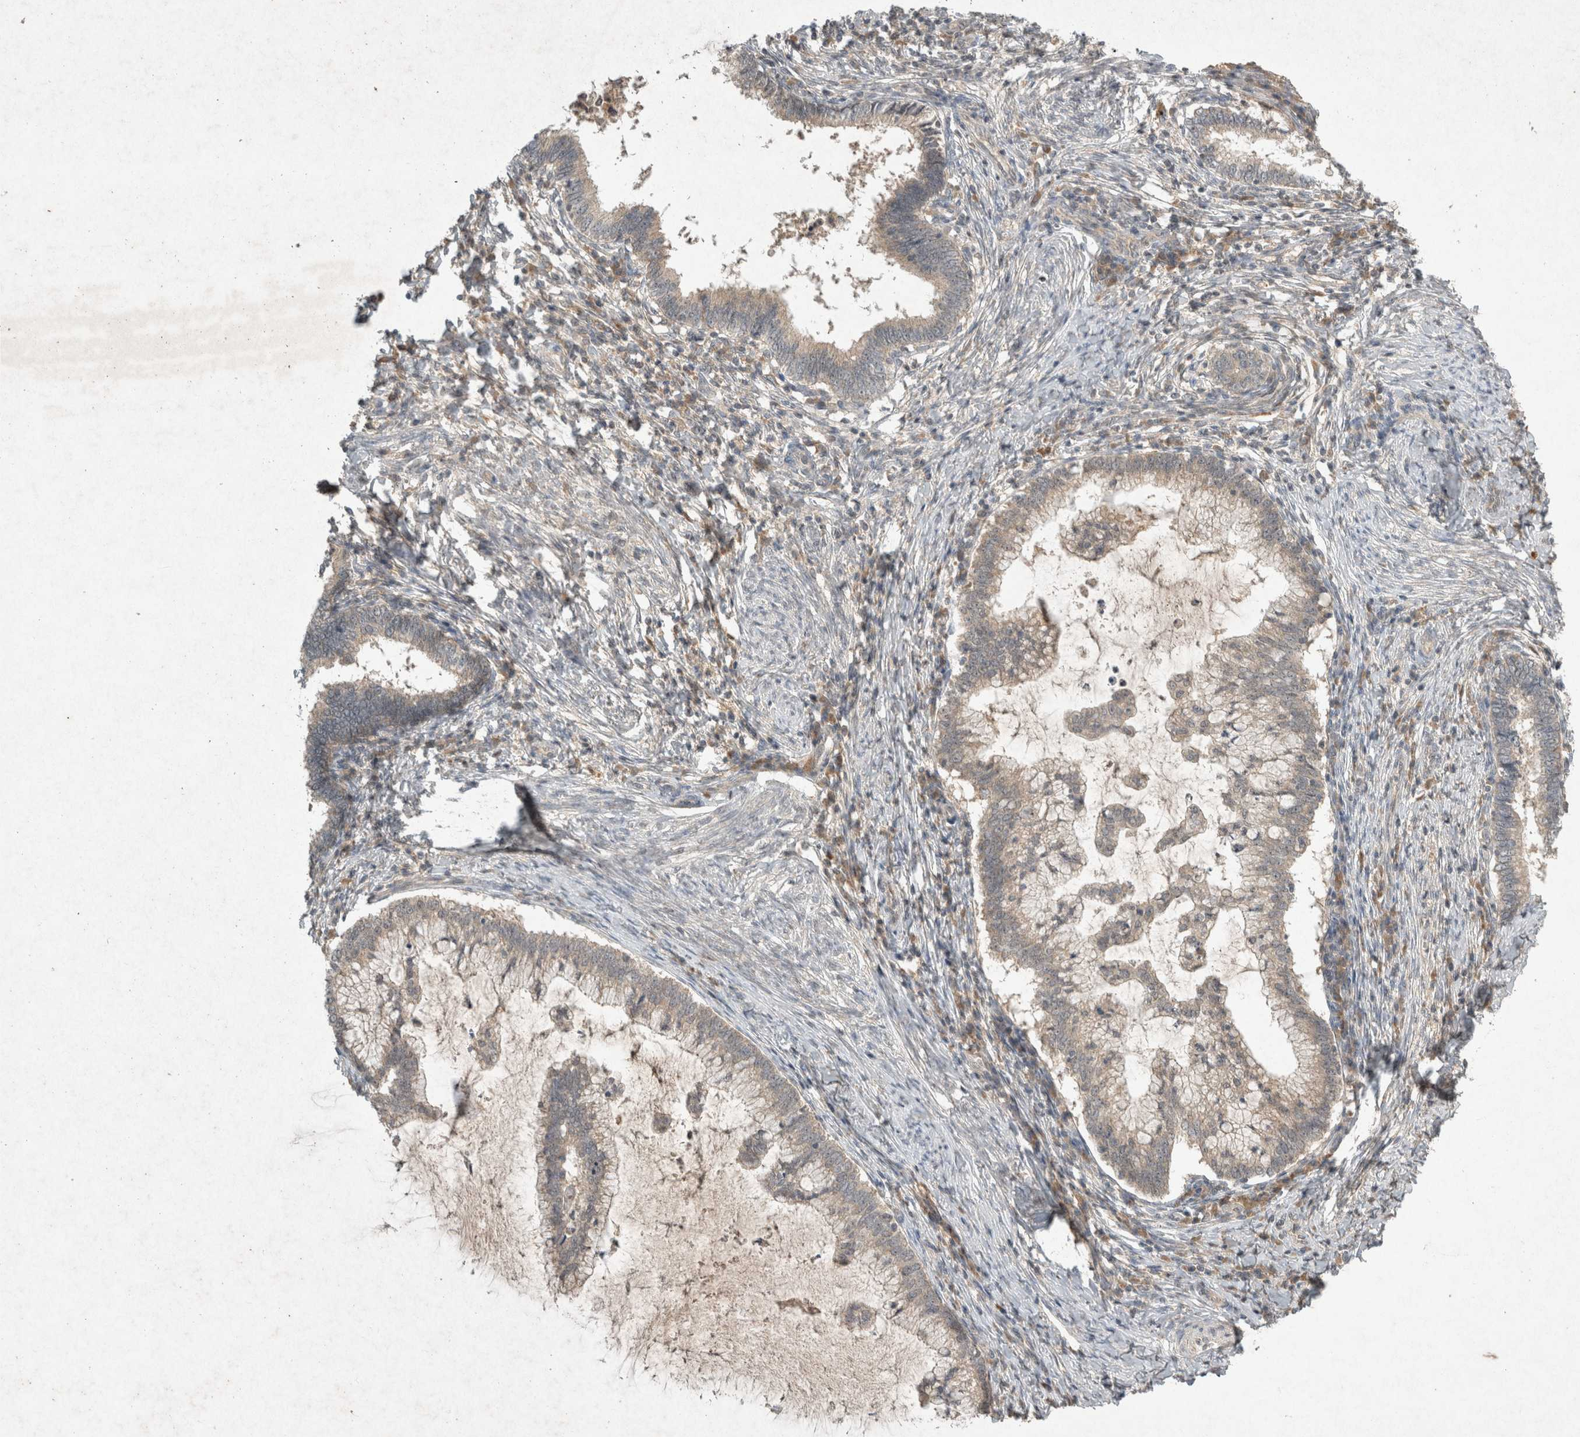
{"staining": {"intensity": "weak", "quantity": ">75%", "location": "cytoplasmic/membranous"}, "tissue": "cervical cancer", "cell_type": "Tumor cells", "image_type": "cancer", "snomed": [{"axis": "morphology", "description": "Adenocarcinoma, NOS"}, {"axis": "topography", "description": "Cervix"}], "caption": "Weak cytoplasmic/membranous protein staining is appreciated in about >75% of tumor cells in cervical cancer.", "gene": "LOXL2", "patient": {"sex": "female", "age": 36}}